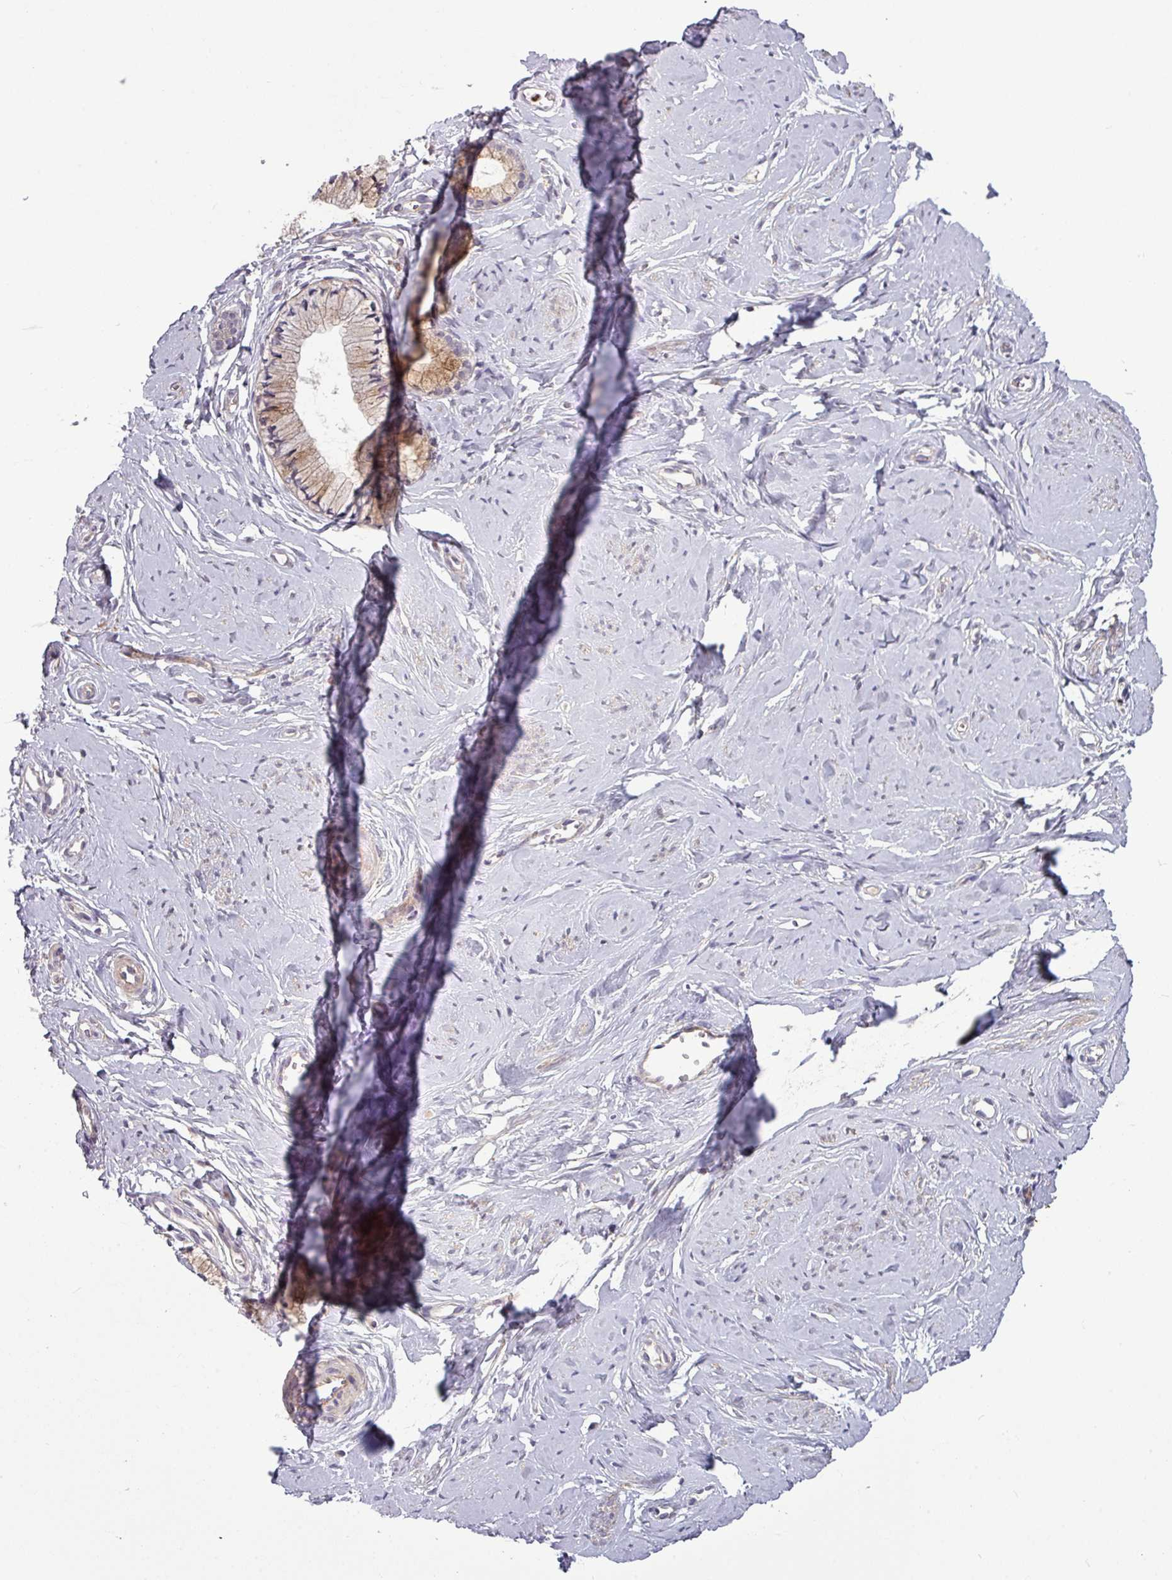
{"staining": {"intensity": "moderate", "quantity": "<25%", "location": "cytoplasmic/membranous"}, "tissue": "cervix", "cell_type": "Glandular cells", "image_type": "normal", "snomed": [{"axis": "morphology", "description": "Normal tissue, NOS"}, {"axis": "topography", "description": "Cervix"}], "caption": "Human cervix stained with a brown dye displays moderate cytoplasmic/membranous positive expression in approximately <25% of glandular cells.", "gene": "PAPLN", "patient": {"sex": "female", "age": 40}}